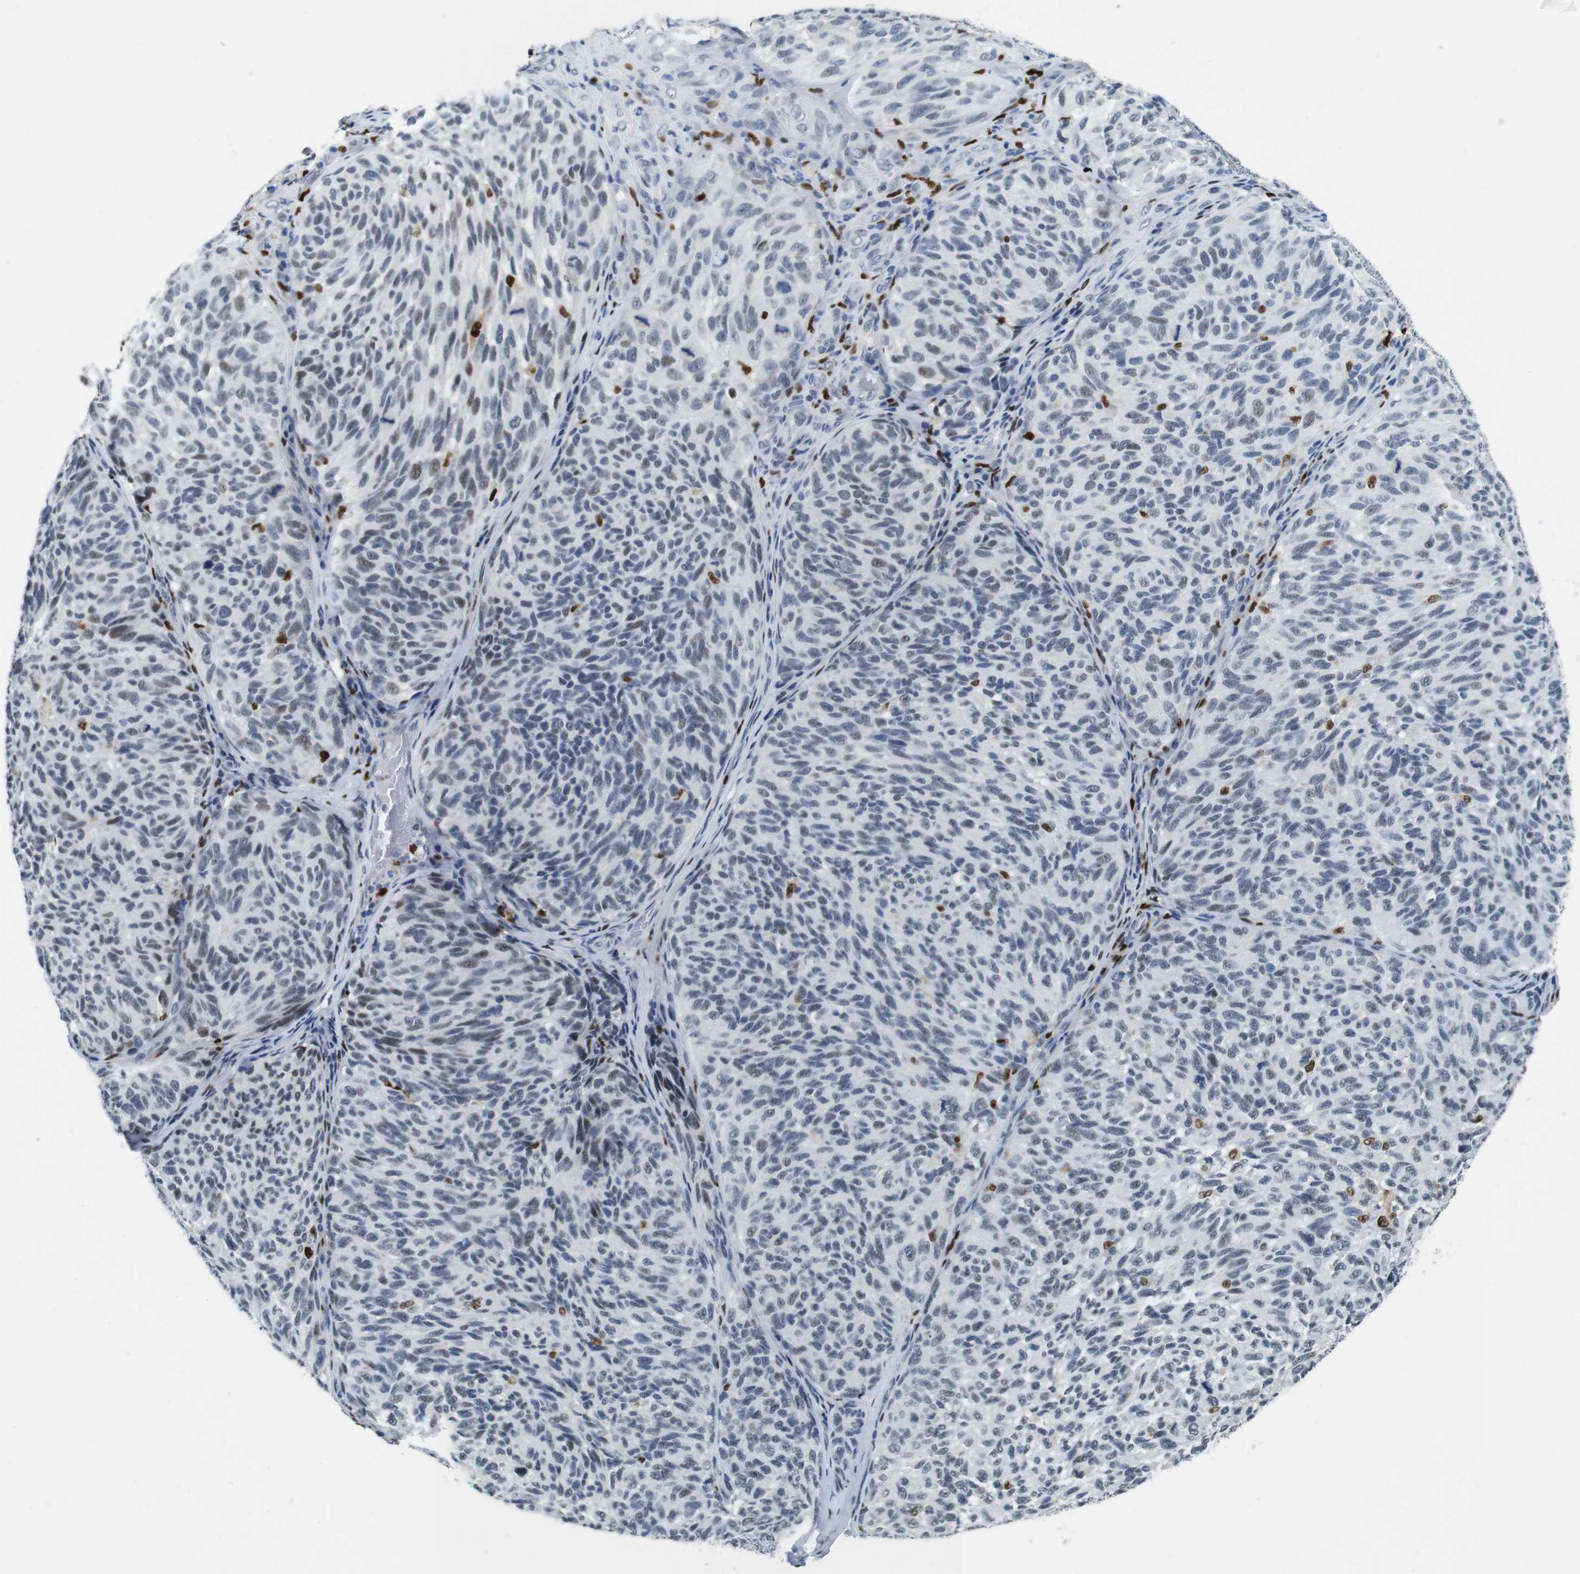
{"staining": {"intensity": "weak", "quantity": "<25%", "location": "nuclear"}, "tissue": "melanoma", "cell_type": "Tumor cells", "image_type": "cancer", "snomed": [{"axis": "morphology", "description": "Malignant melanoma, NOS"}, {"axis": "topography", "description": "Skin"}], "caption": "This is a micrograph of immunohistochemistry (IHC) staining of malignant melanoma, which shows no staining in tumor cells. Nuclei are stained in blue.", "gene": "IRF8", "patient": {"sex": "female", "age": 73}}